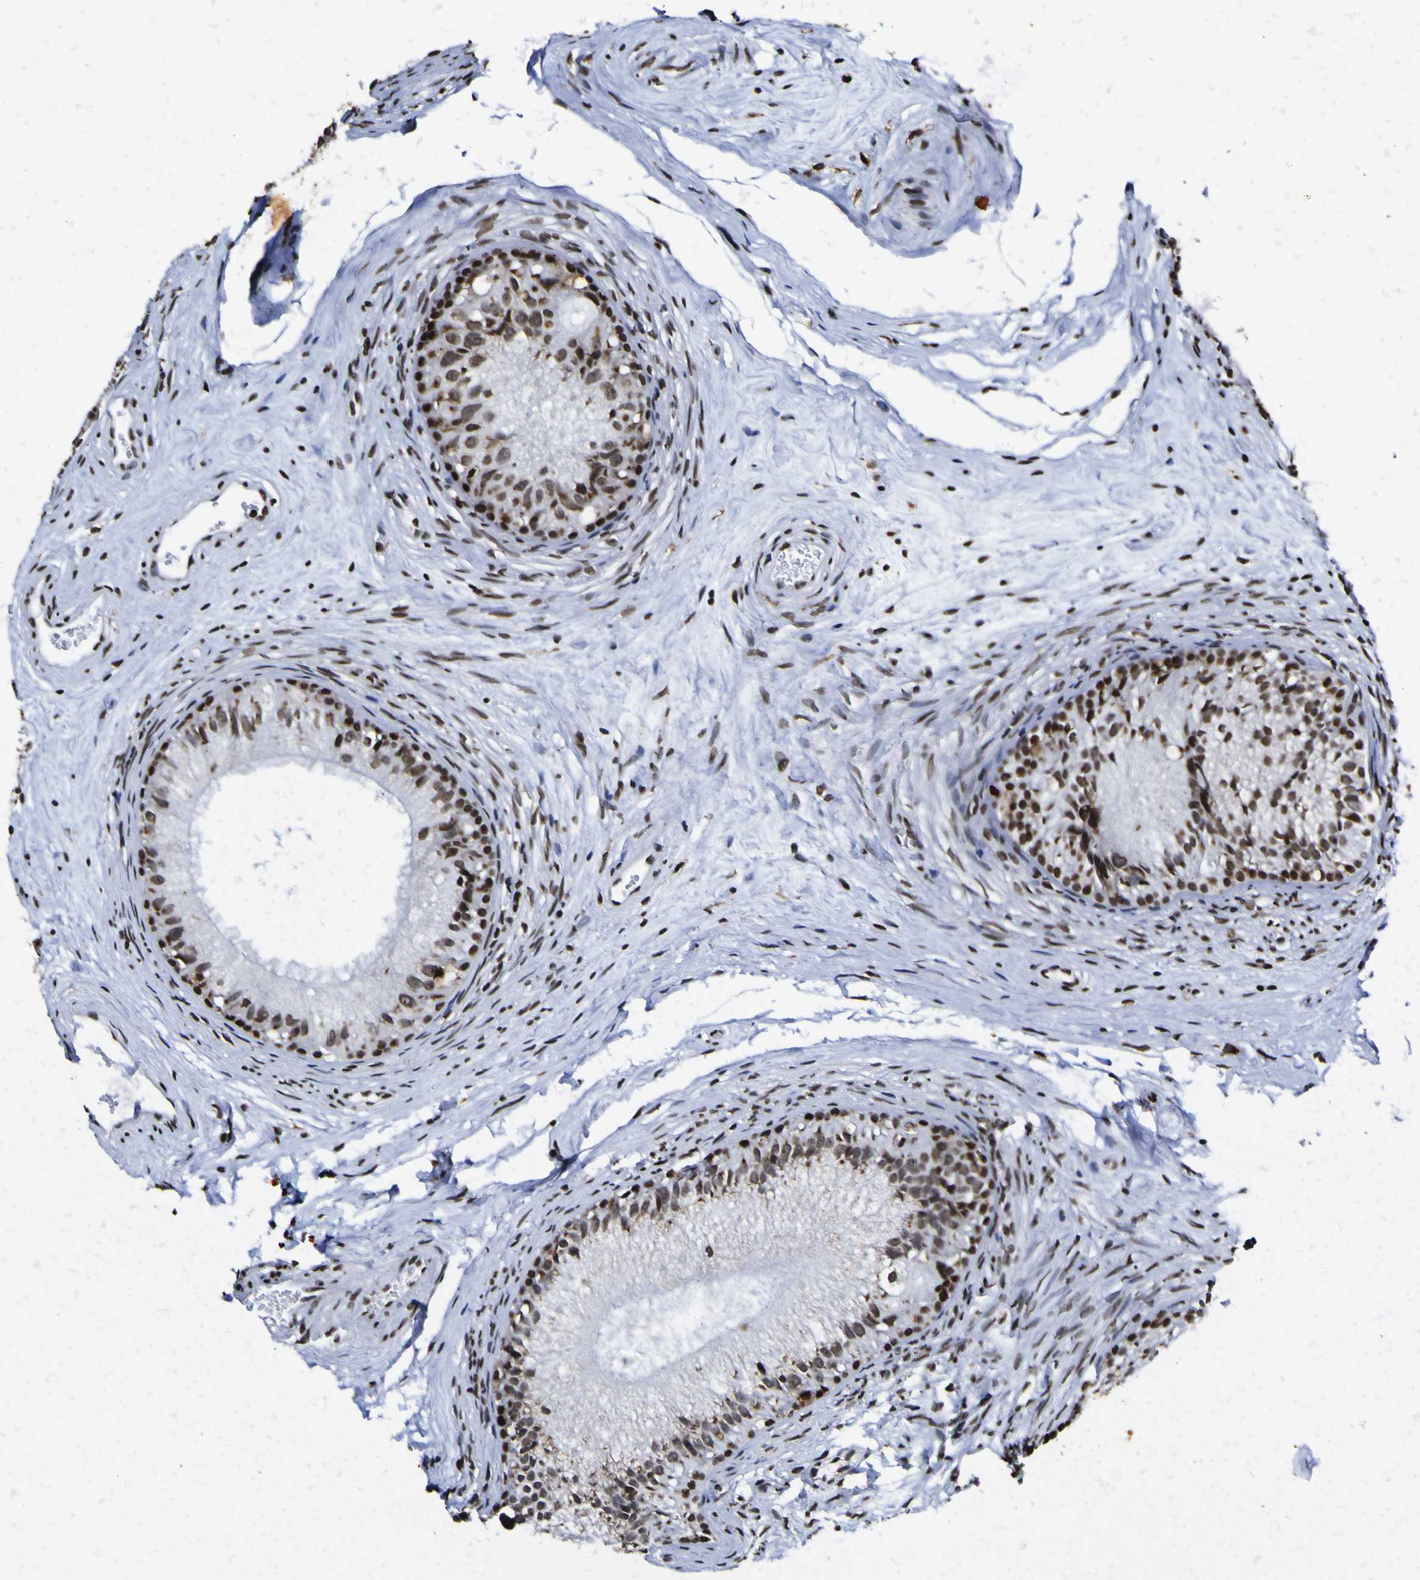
{"staining": {"intensity": "strong", "quantity": "25%-75%", "location": "nuclear"}, "tissue": "epididymis", "cell_type": "Glandular cells", "image_type": "normal", "snomed": [{"axis": "morphology", "description": "Normal tissue, NOS"}, {"axis": "topography", "description": "Epididymis"}], "caption": "Immunohistochemistry (IHC) photomicrograph of normal human epididymis stained for a protein (brown), which shows high levels of strong nuclear staining in approximately 25%-75% of glandular cells.", "gene": "PIAS1", "patient": {"sex": "male", "age": 56}}